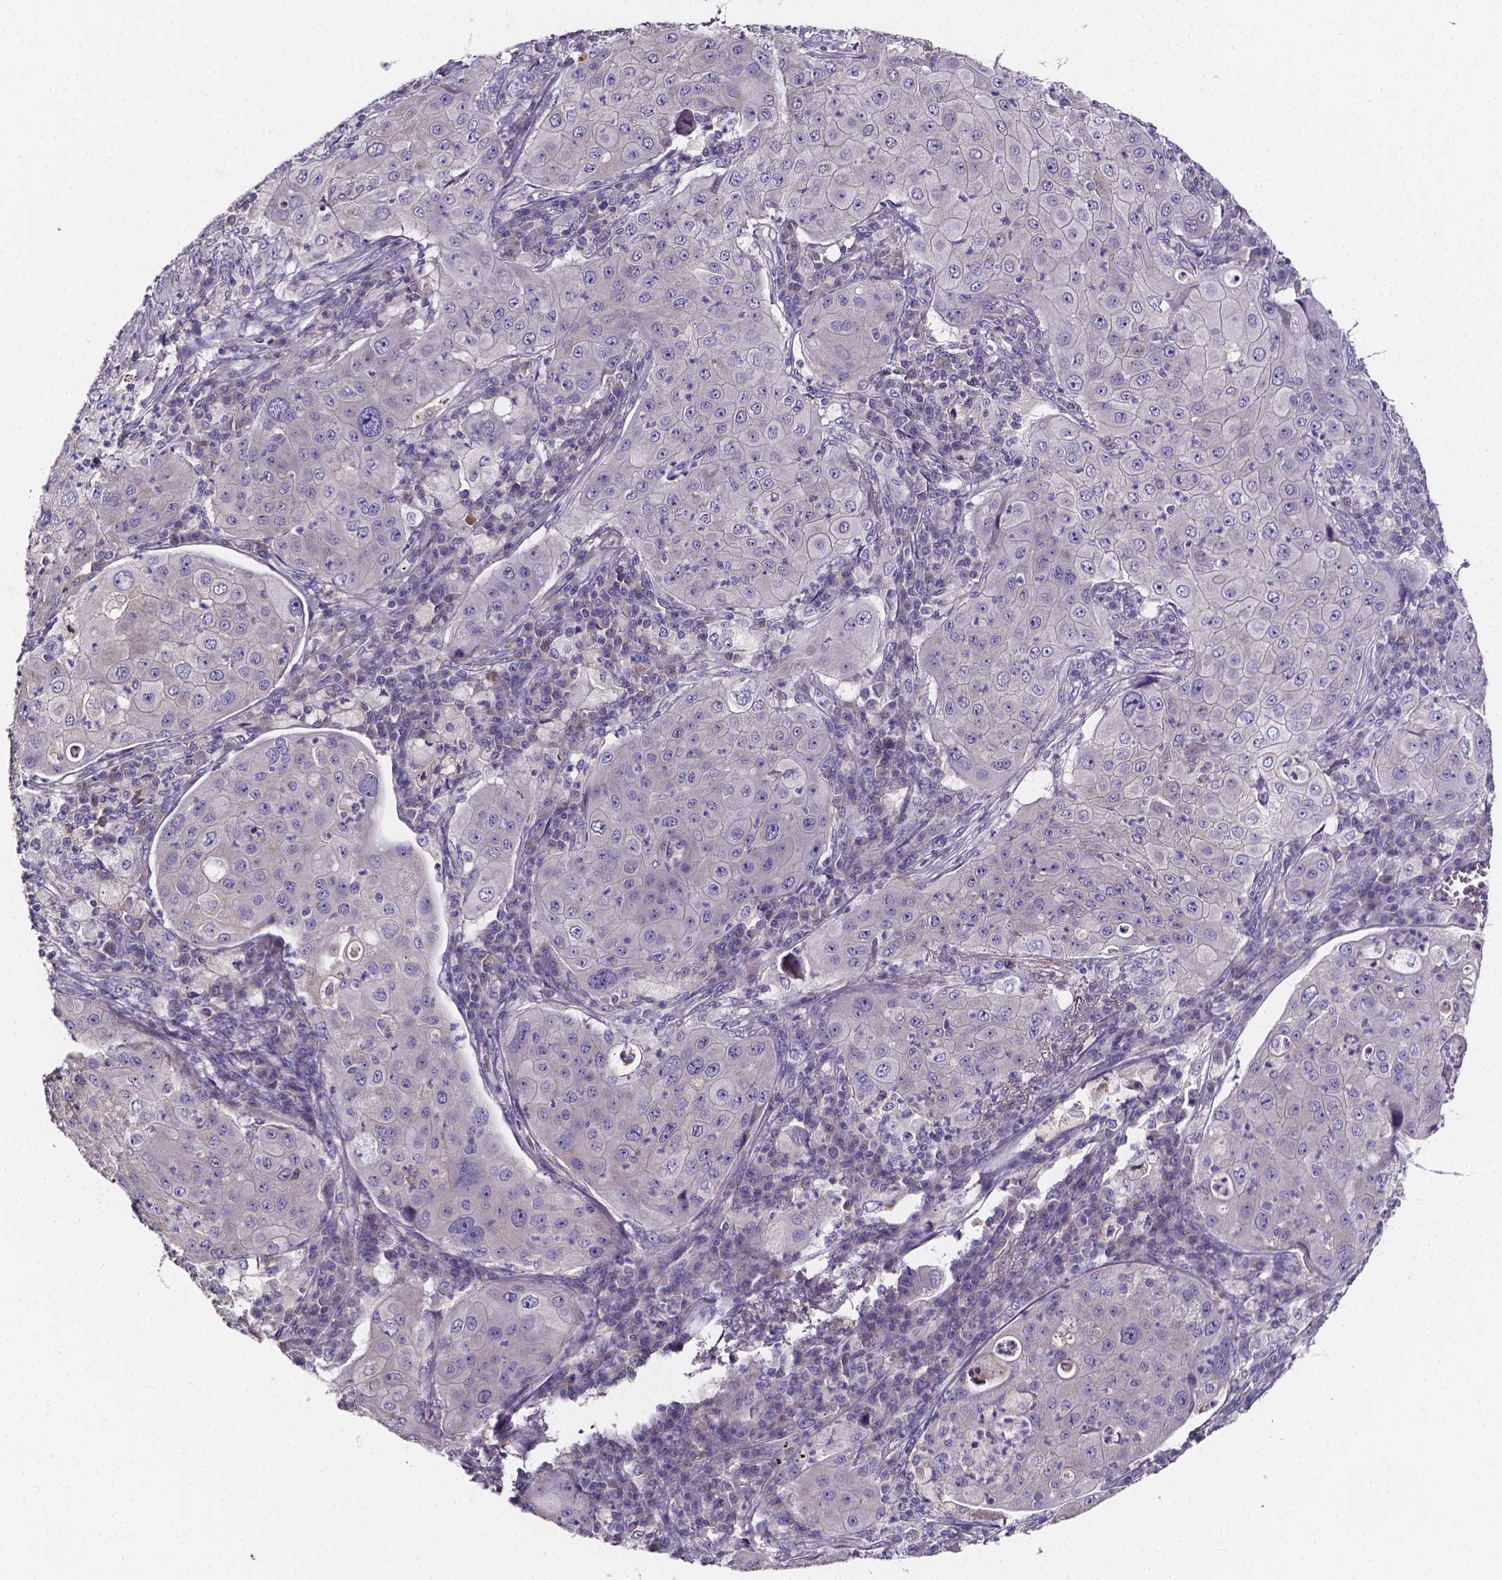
{"staining": {"intensity": "negative", "quantity": "none", "location": "none"}, "tissue": "lung cancer", "cell_type": "Tumor cells", "image_type": "cancer", "snomed": [{"axis": "morphology", "description": "Squamous cell carcinoma, NOS"}, {"axis": "topography", "description": "Lung"}], "caption": "Squamous cell carcinoma (lung) stained for a protein using immunohistochemistry (IHC) reveals no staining tumor cells.", "gene": "SPOCD1", "patient": {"sex": "female", "age": 59}}